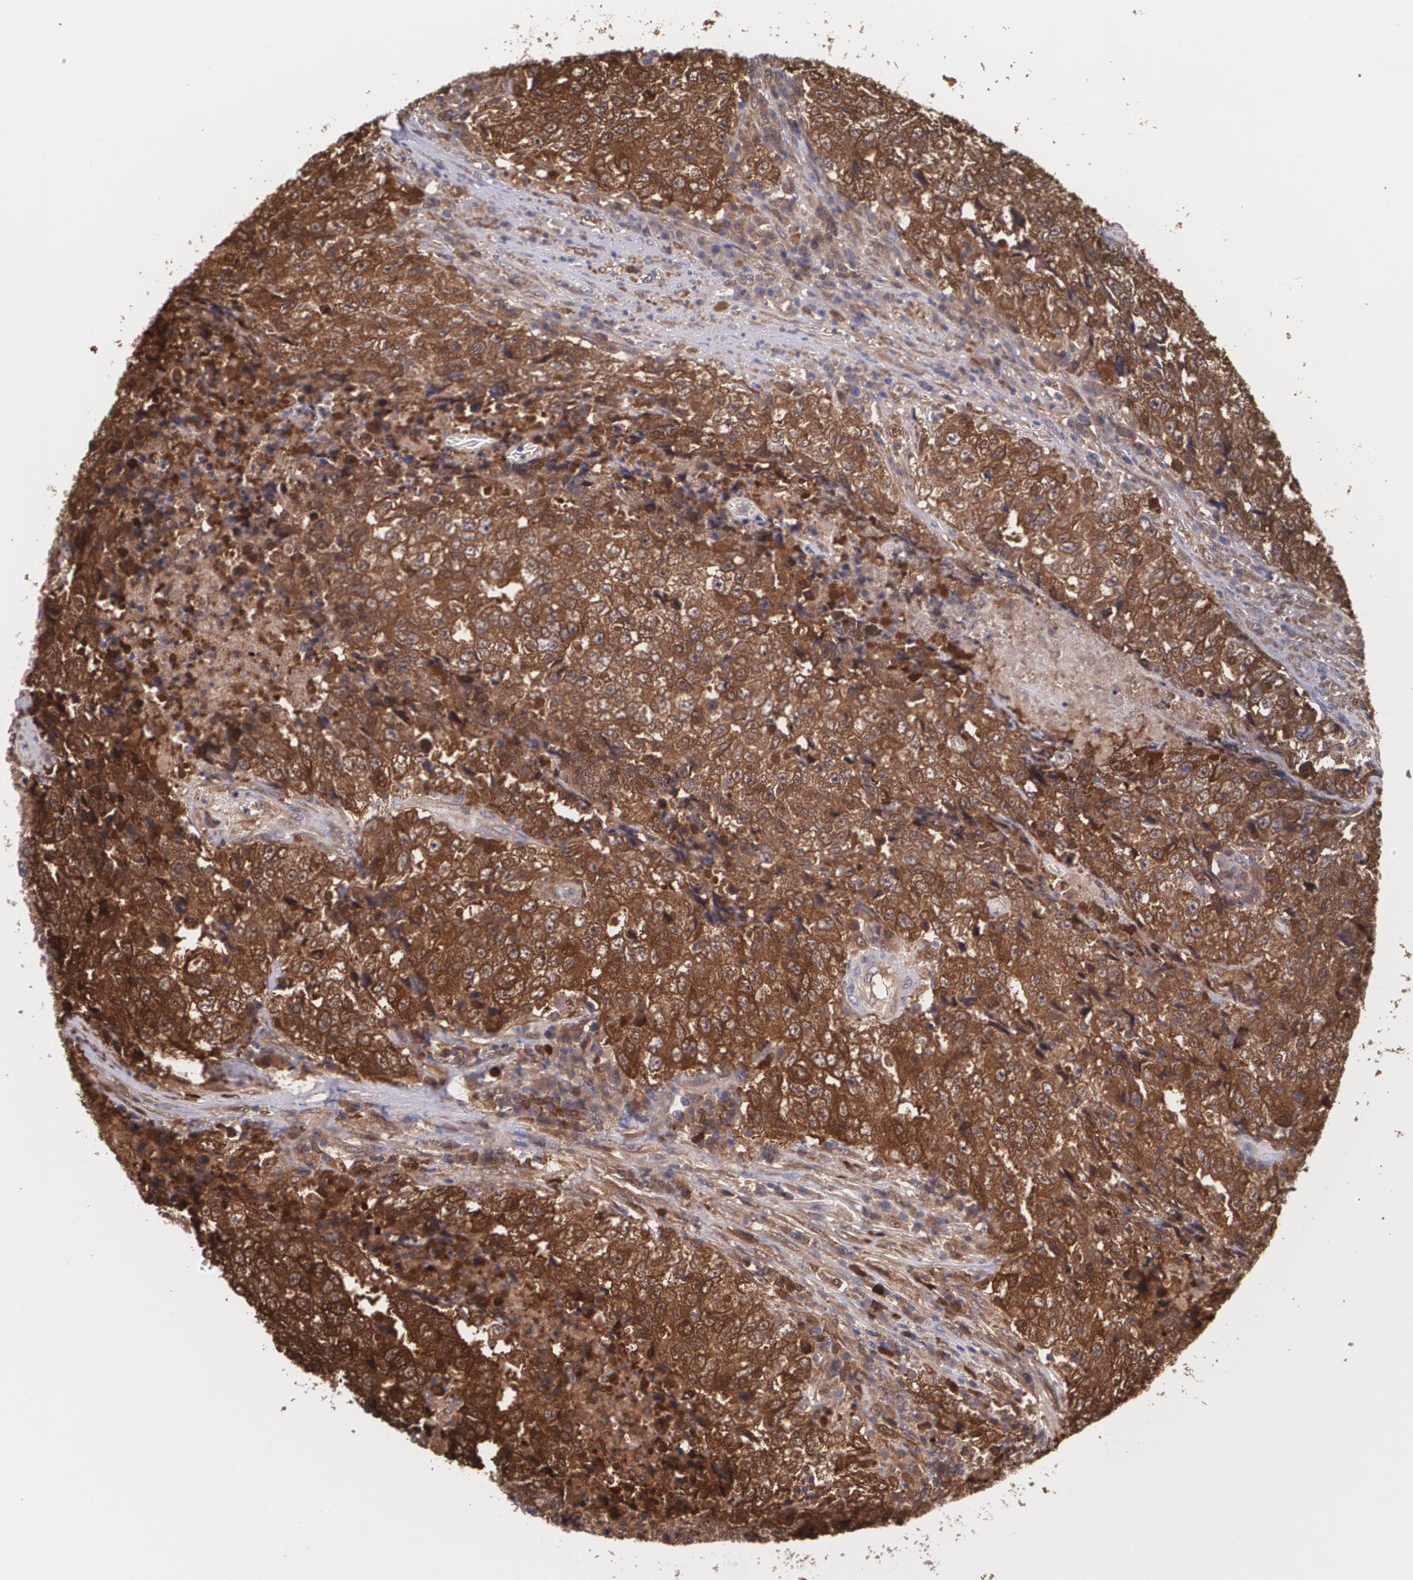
{"staining": {"intensity": "strong", "quantity": ">75%", "location": "cytoplasmic/membranous"}, "tissue": "testis cancer", "cell_type": "Tumor cells", "image_type": "cancer", "snomed": [{"axis": "morphology", "description": "Necrosis, NOS"}, {"axis": "morphology", "description": "Carcinoma, Embryonal, NOS"}, {"axis": "topography", "description": "Testis"}], "caption": "Human testis embryonal carcinoma stained with a brown dye demonstrates strong cytoplasmic/membranous positive expression in about >75% of tumor cells.", "gene": "HSPH1", "patient": {"sex": "male", "age": 19}}